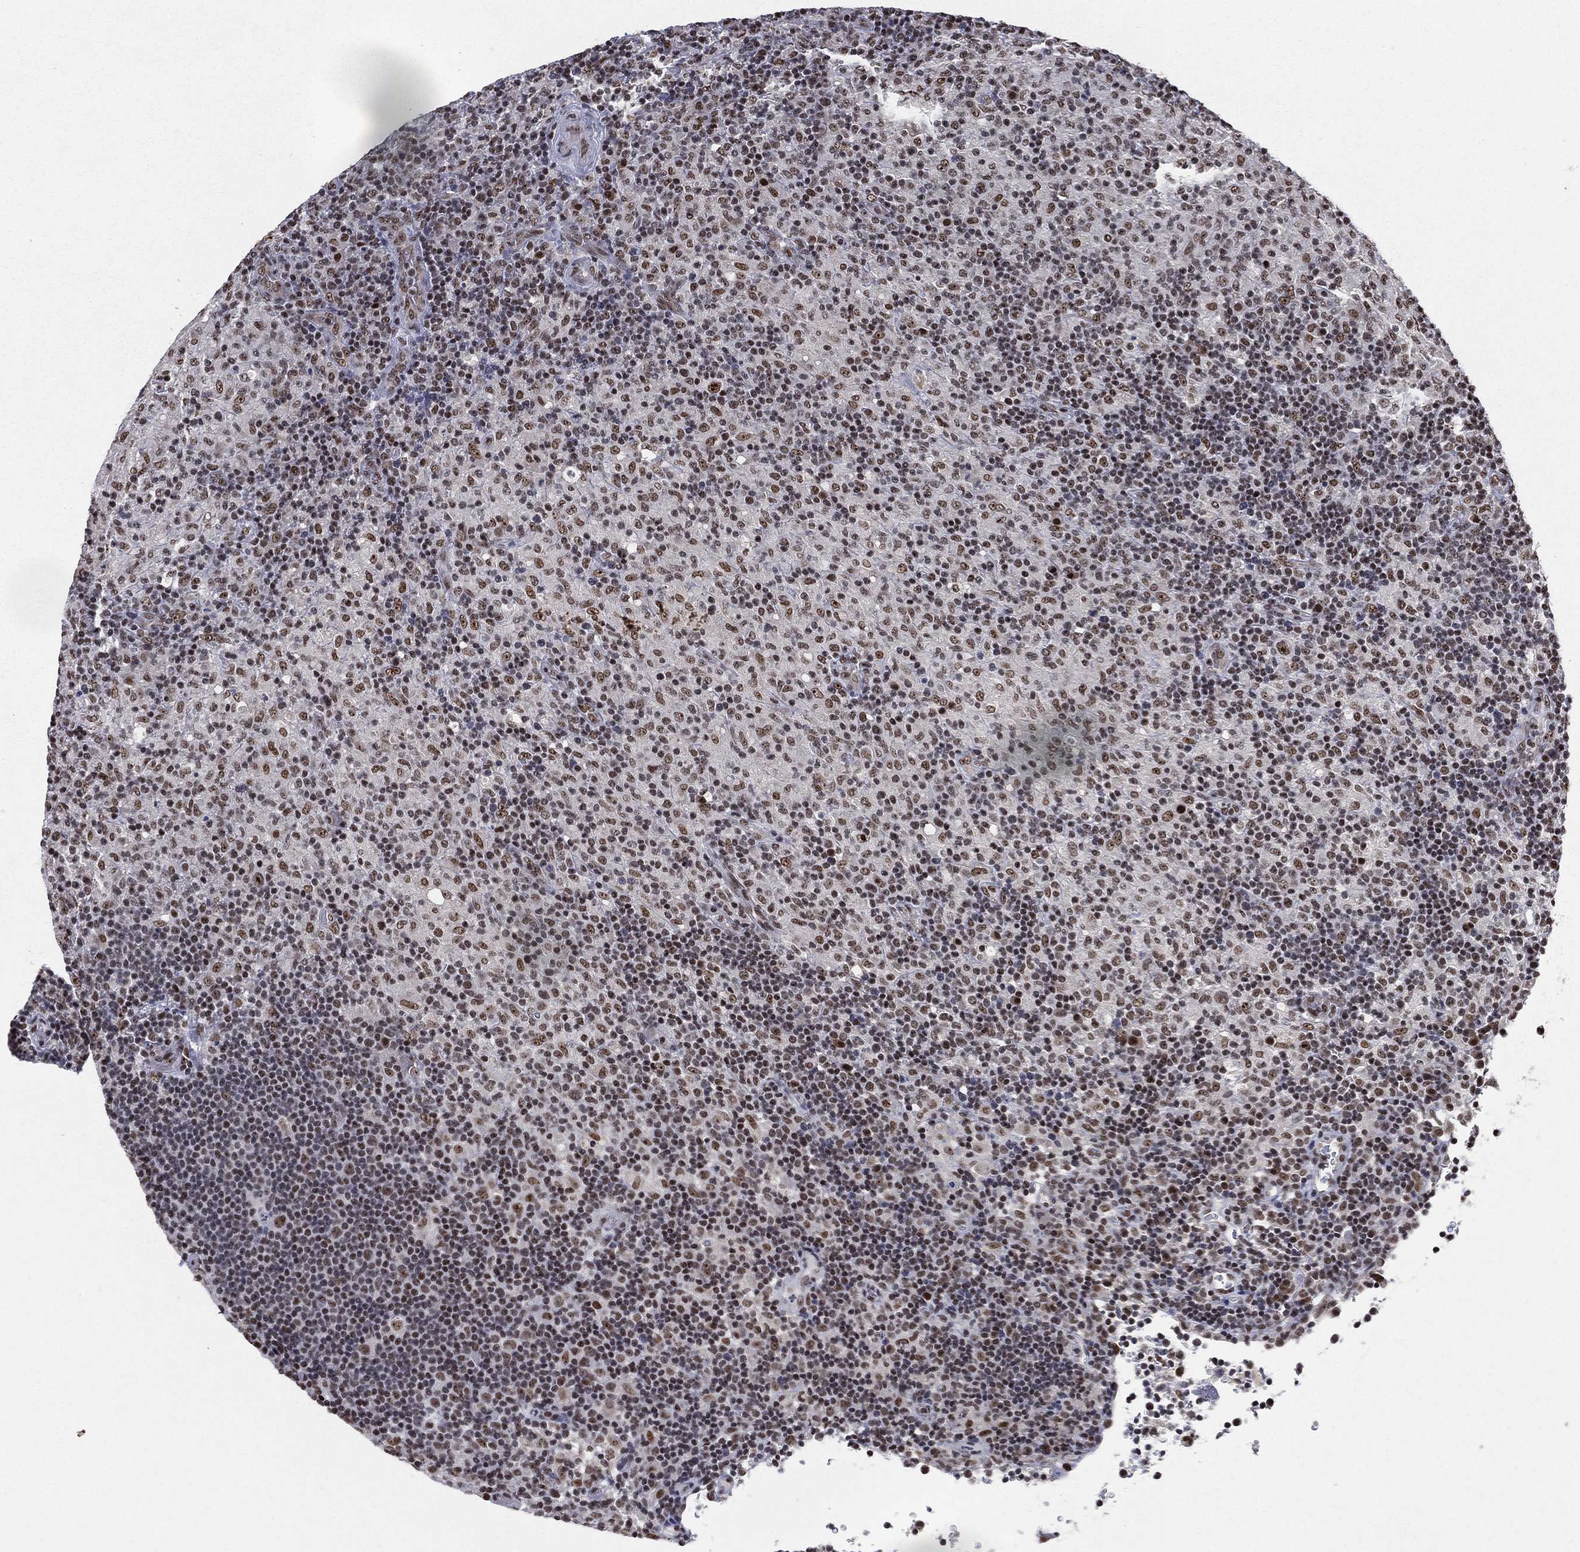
{"staining": {"intensity": "moderate", "quantity": ">75%", "location": "nuclear"}, "tissue": "lymphoma", "cell_type": "Tumor cells", "image_type": "cancer", "snomed": [{"axis": "morphology", "description": "Hodgkin's disease, NOS"}, {"axis": "topography", "description": "Lymph node"}], "caption": "Immunohistochemical staining of lymphoma shows moderate nuclear protein staining in about >75% of tumor cells.", "gene": "DDX27", "patient": {"sex": "male", "age": 70}}